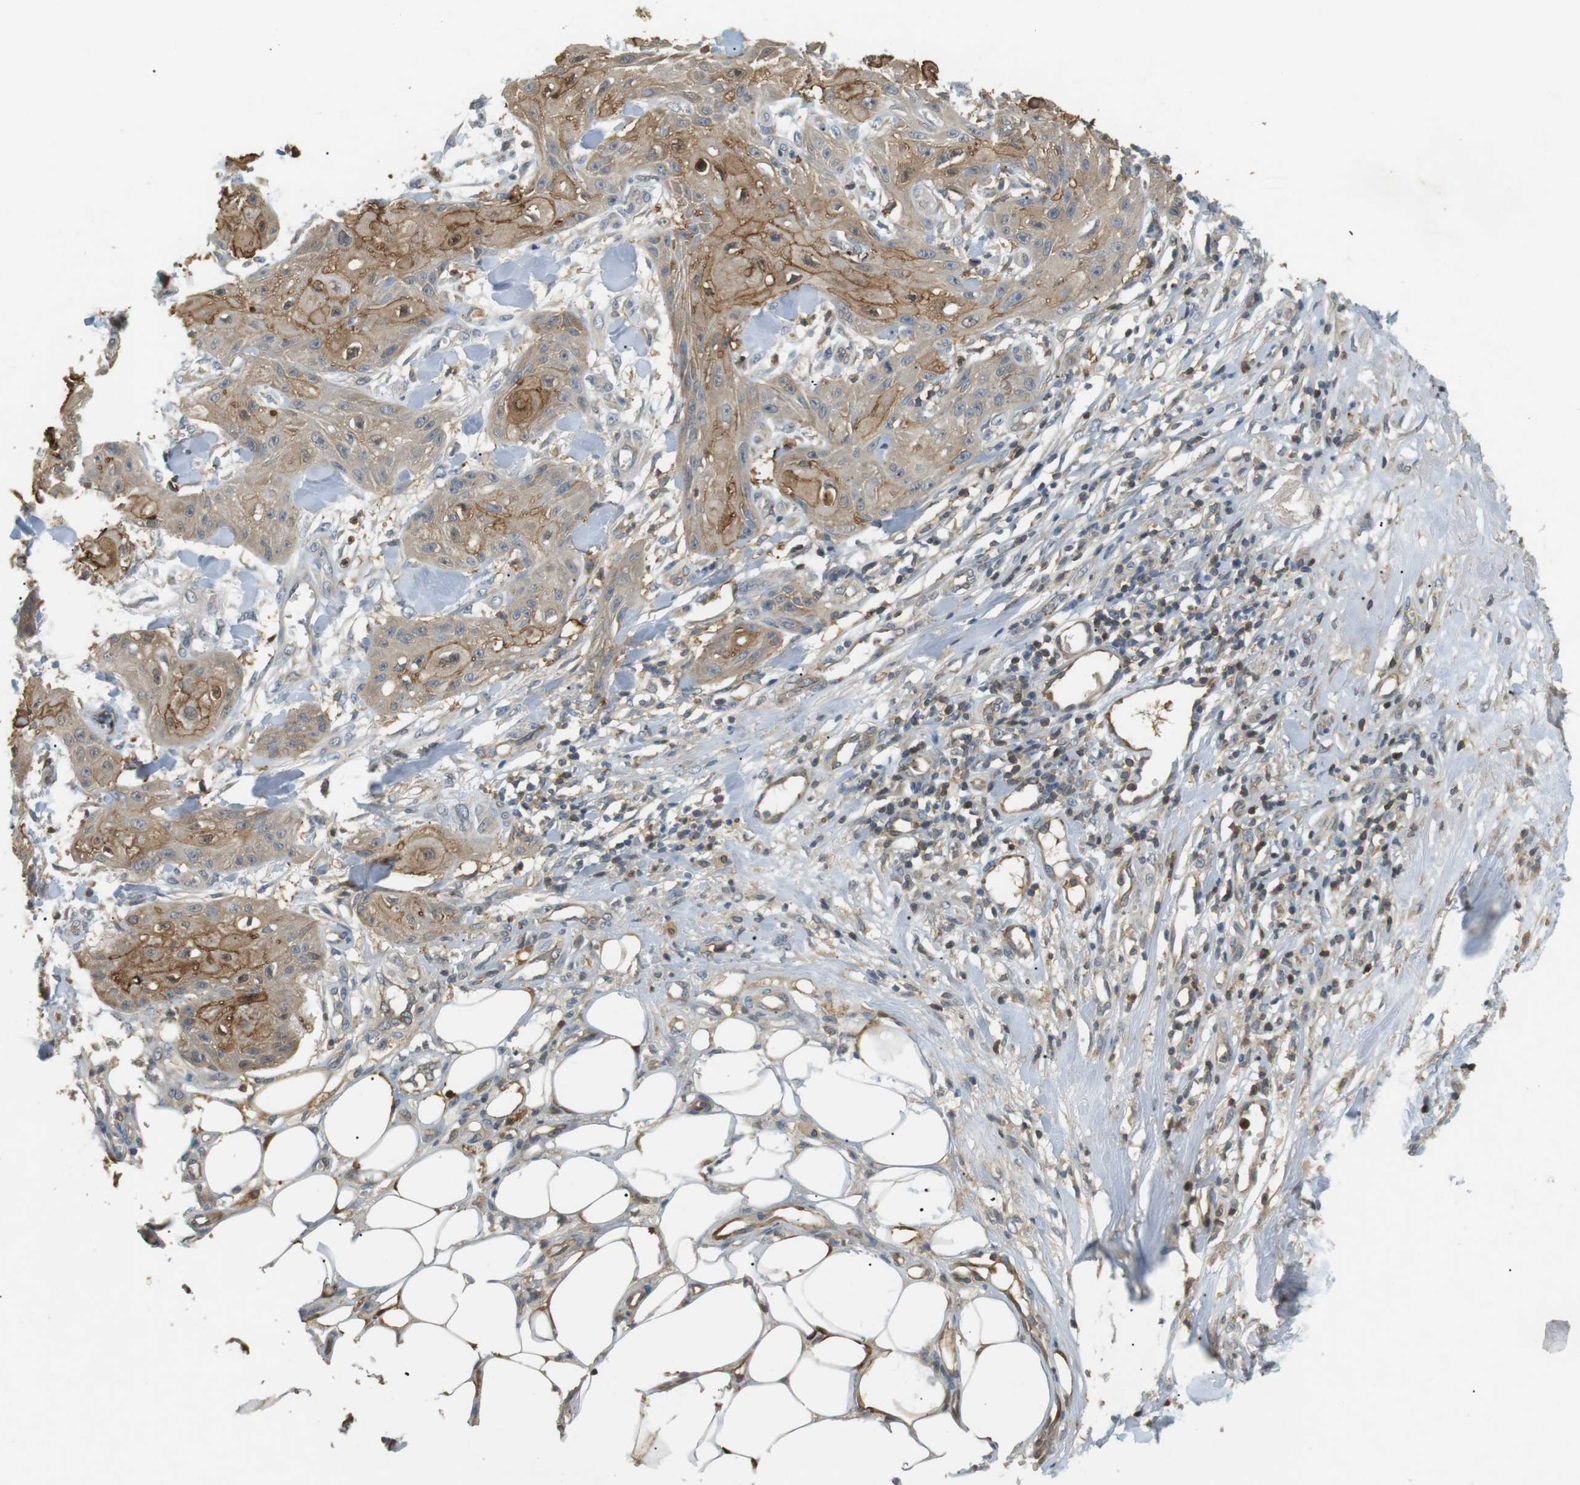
{"staining": {"intensity": "moderate", "quantity": ">75%", "location": "cytoplasmic/membranous"}, "tissue": "skin cancer", "cell_type": "Tumor cells", "image_type": "cancer", "snomed": [{"axis": "morphology", "description": "Squamous cell carcinoma, NOS"}, {"axis": "topography", "description": "Skin"}], "caption": "Protein expression analysis of human skin cancer (squamous cell carcinoma) reveals moderate cytoplasmic/membranous positivity in approximately >75% of tumor cells.", "gene": "P2RY1", "patient": {"sex": "male", "age": 74}}